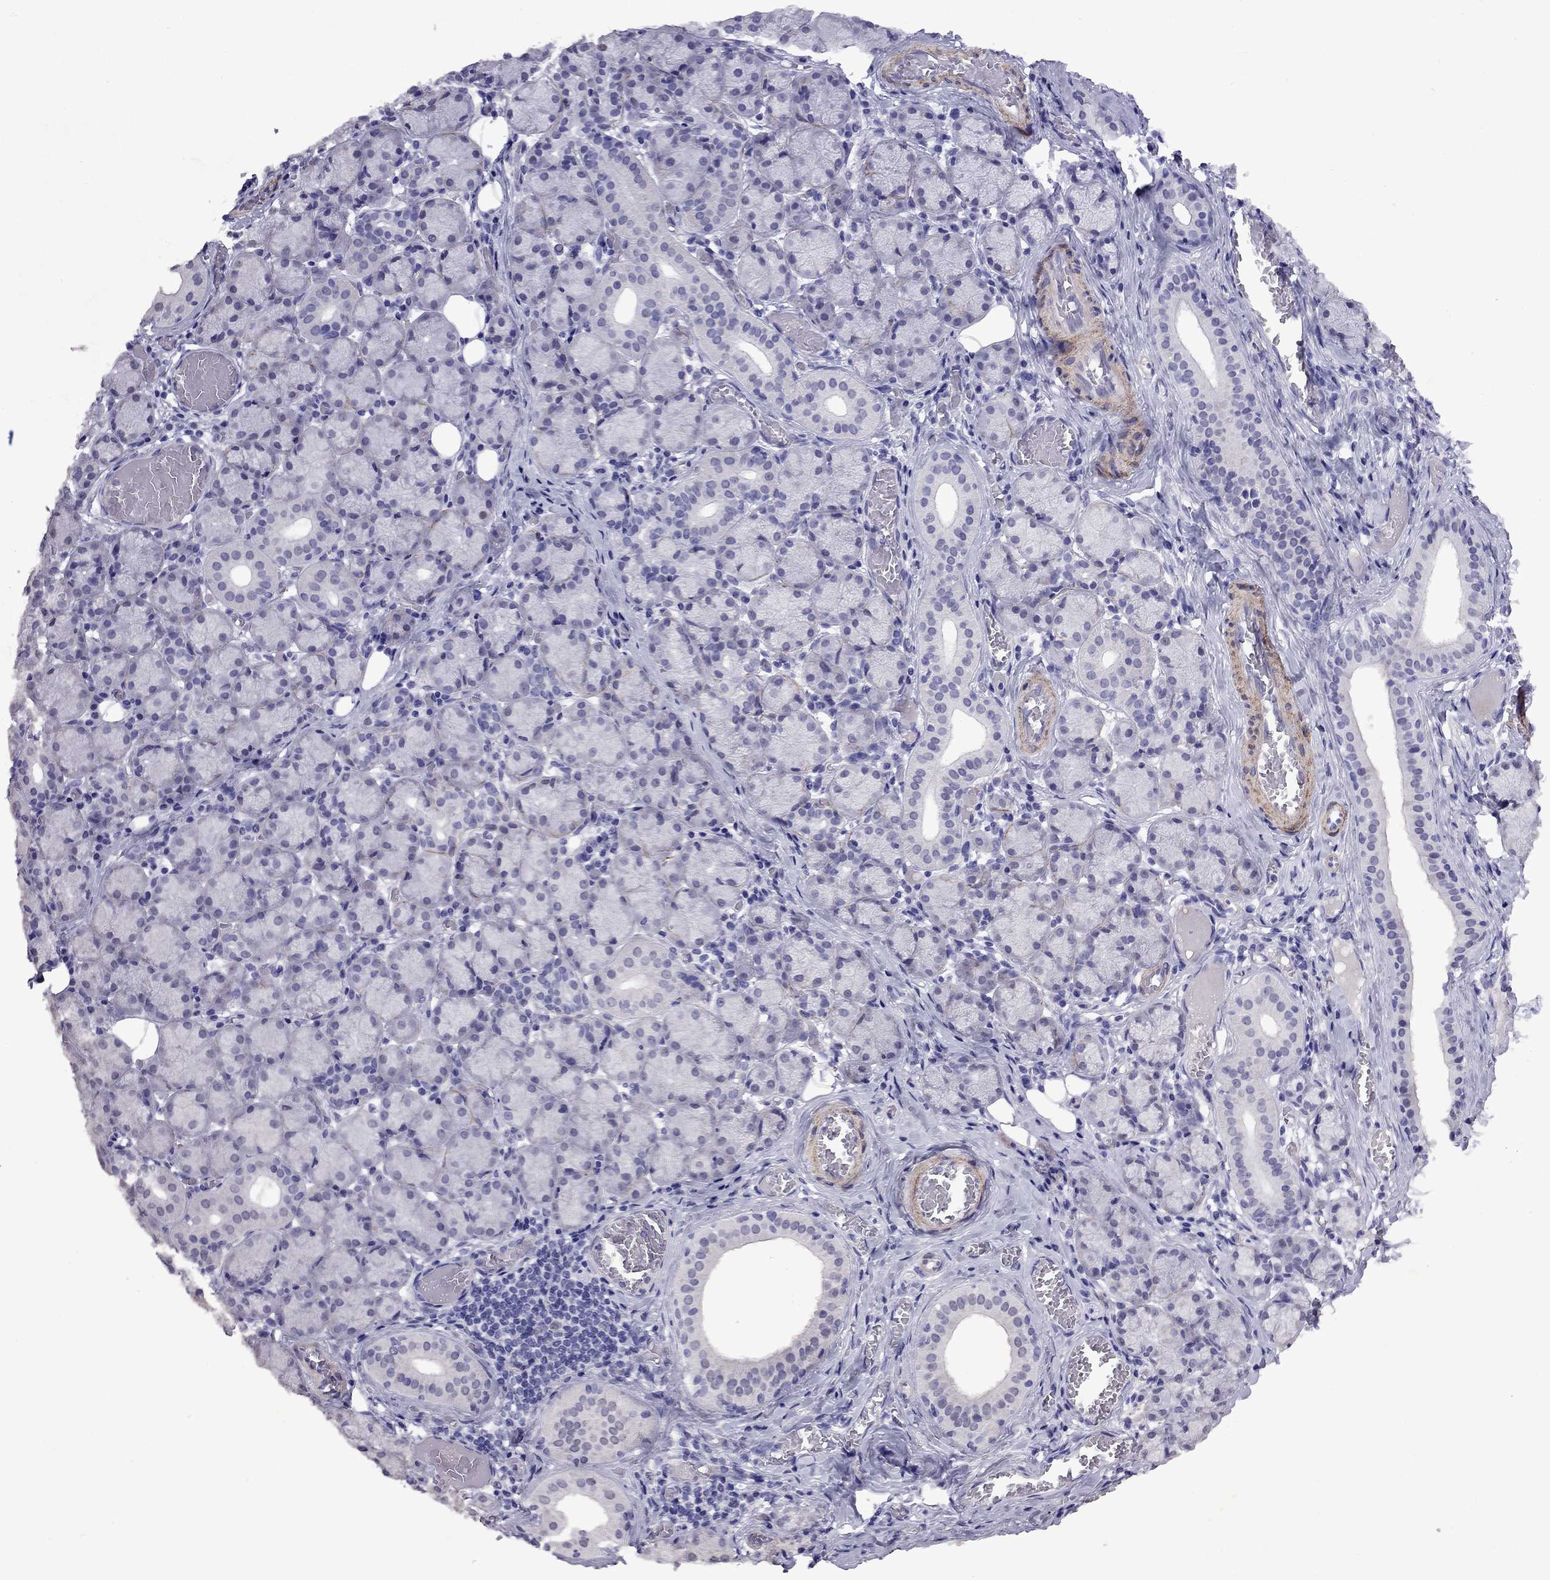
{"staining": {"intensity": "moderate", "quantity": "<25%", "location": "cytoplasmic/membranous"}, "tissue": "salivary gland", "cell_type": "Glandular cells", "image_type": "normal", "snomed": [{"axis": "morphology", "description": "Normal tissue, NOS"}, {"axis": "topography", "description": "Salivary gland"}, {"axis": "topography", "description": "Peripheral nerve tissue"}], "caption": "An image of human salivary gland stained for a protein exhibits moderate cytoplasmic/membranous brown staining in glandular cells. The protein of interest is stained brown, and the nuclei are stained in blue (DAB (3,3'-diaminobenzidine) IHC with brightfield microscopy, high magnification).", "gene": "CHRNA5", "patient": {"sex": "female", "age": 24}}